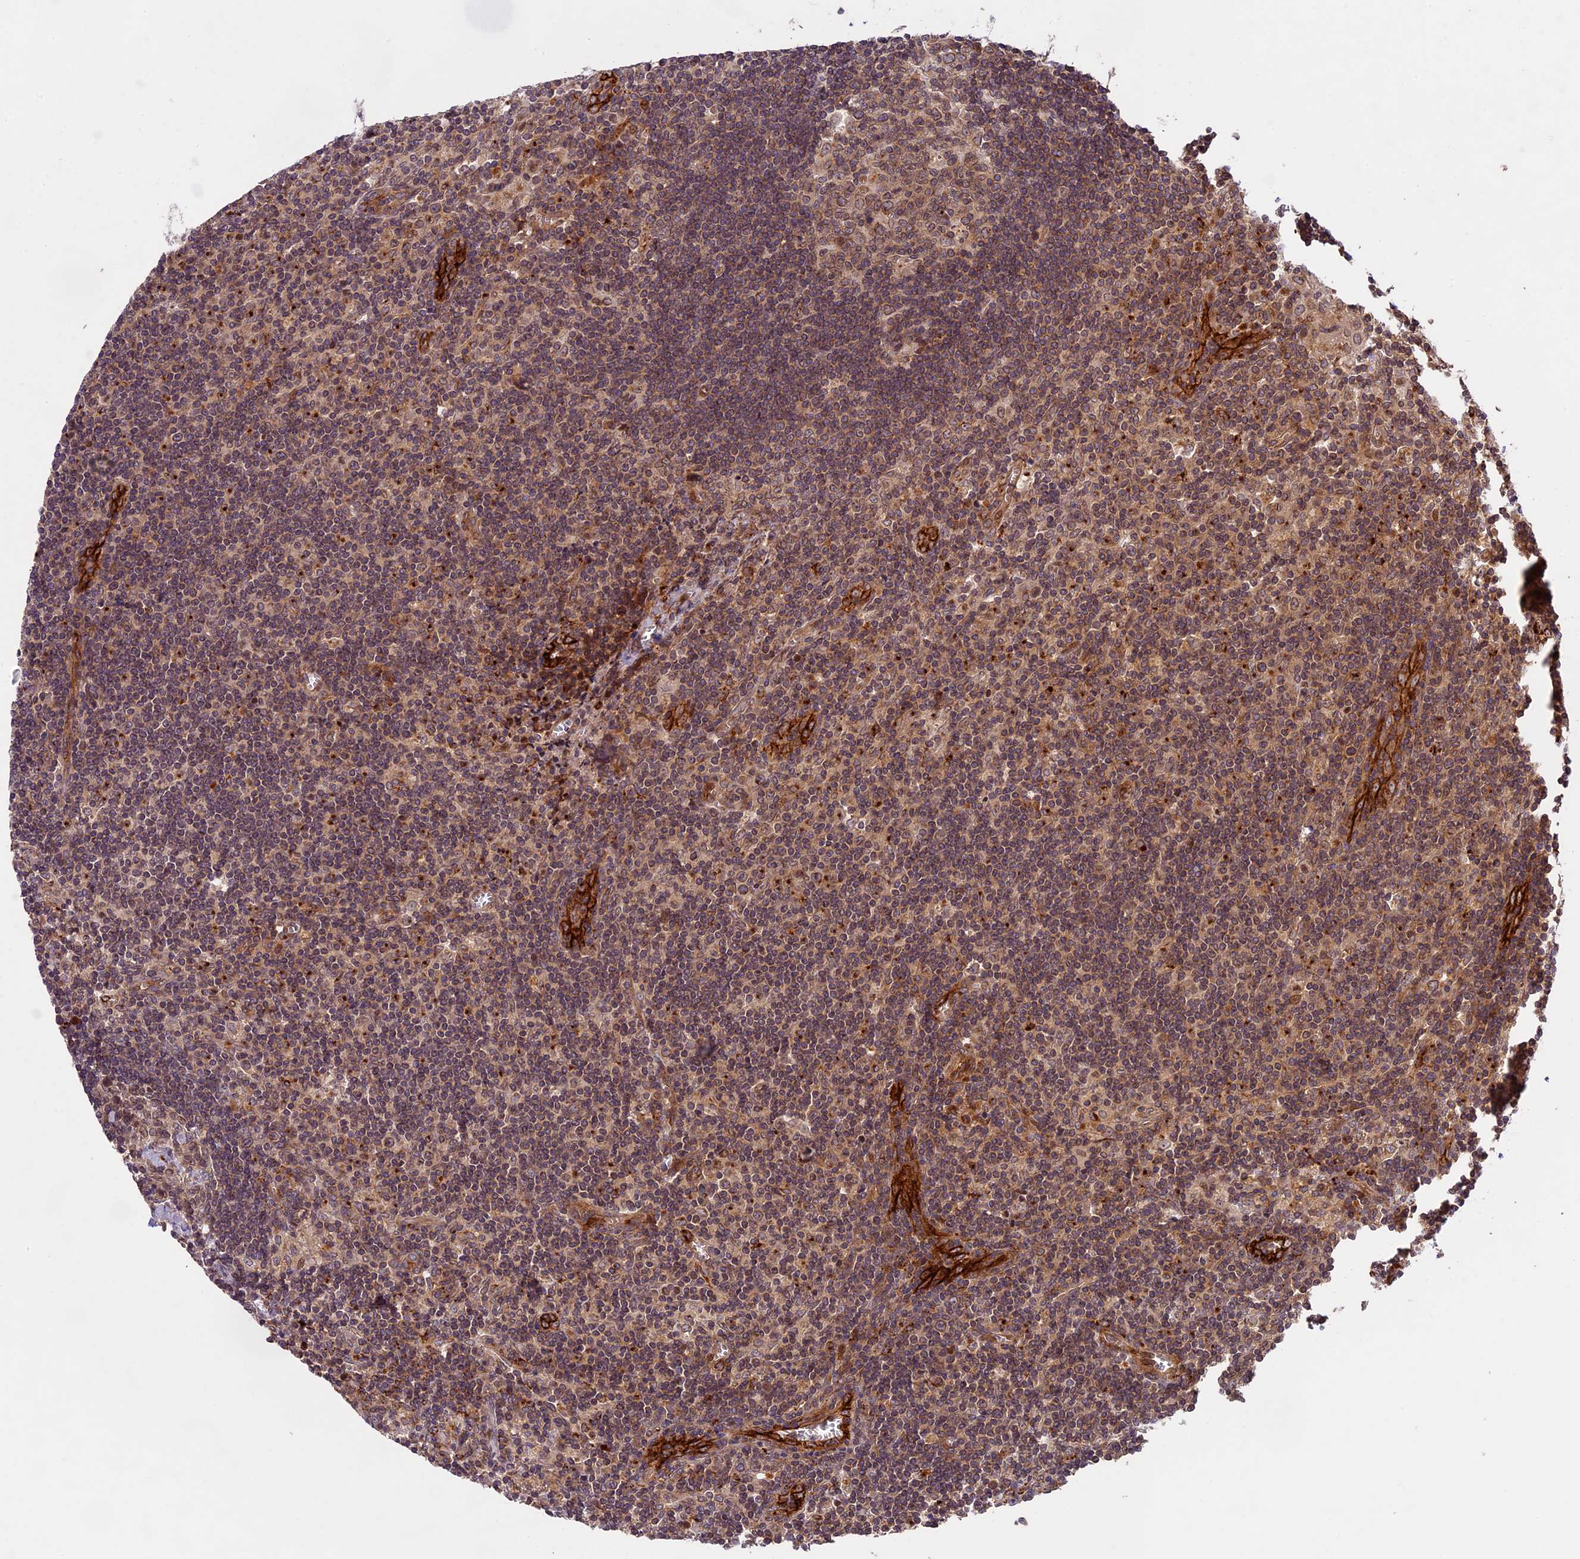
{"staining": {"intensity": "moderate", "quantity": ">75%", "location": "cytoplasmic/membranous,nuclear"}, "tissue": "lymph node", "cell_type": "Germinal center cells", "image_type": "normal", "snomed": [{"axis": "morphology", "description": "Normal tissue, NOS"}, {"axis": "topography", "description": "Lymph node"}], "caption": "High-magnification brightfield microscopy of benign lymph node stained with DAB (brown) and counterstained with hematoxylin (blue). germinal center cells exhibit moderate cytoplasmic/membranous,nuclear staining is identified in approximately>75% of cells. (Brightfield microscopy of DAB IHC at high magnification).", "gene": "DGKH", "patient": {"sex": "male", "age": 58}}